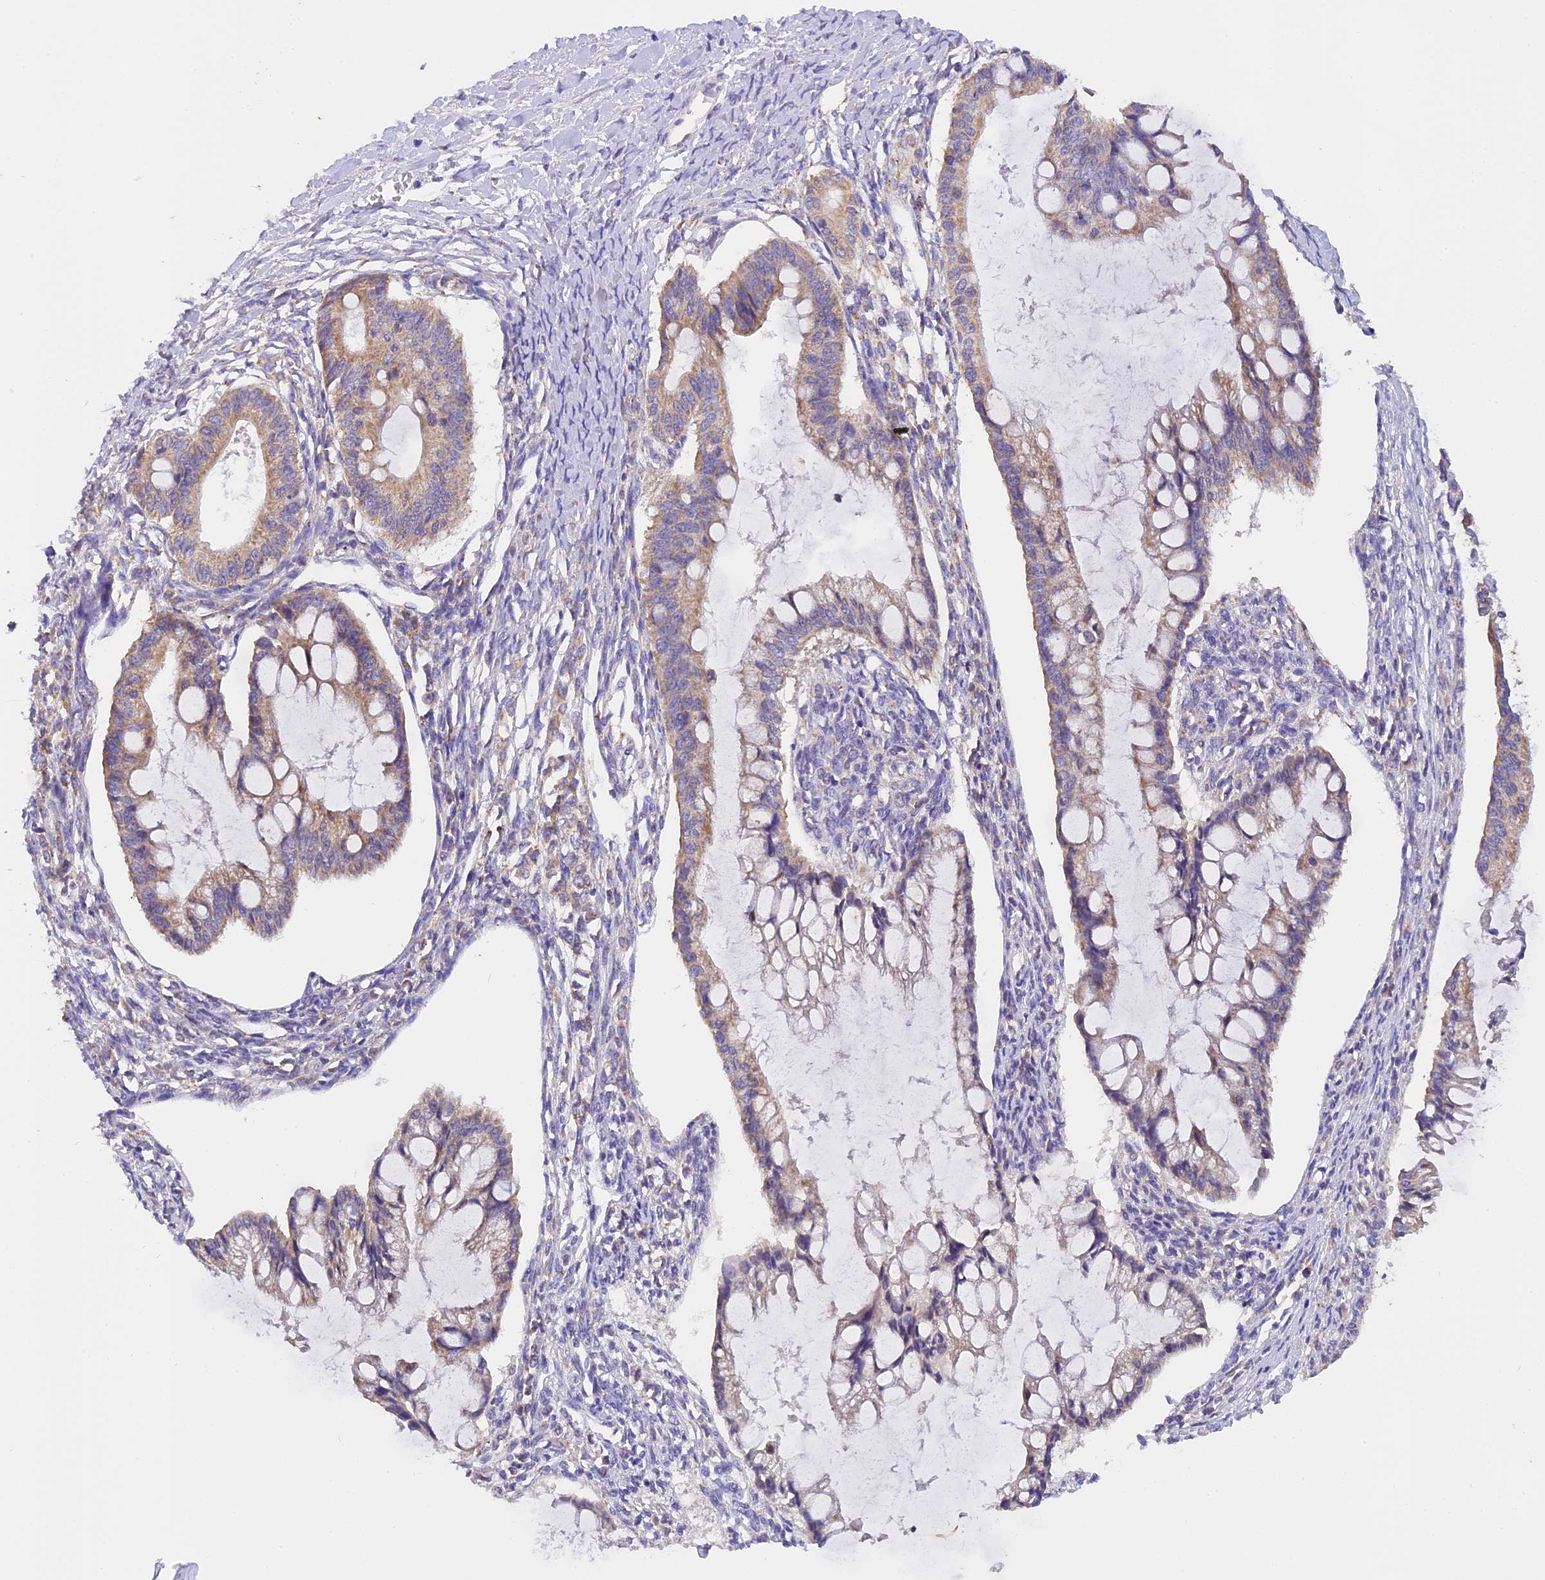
{"staining": {"intensity": "weak", "quantity": "25%-75%", "location": "cytoplasmic/membranous"}, "tissue": "ovarian cancer", "cell_type": "Tumor cells", "image_type": "cancer", "snomed": [{"axis": "morphology", "description": "Cystadenocarcinoma, mucinous, NOS"}, {"axis": "topography", "description": "Ovary"}], "caption": "Ovarian cancer tissue reveals weak cytoplasmic/membranous positivity in about 25%-75% of tumor cells, visualized by immunohistochemistry.", "gene": "MGME1", "patient": {"sex": "female", "age": 73}}